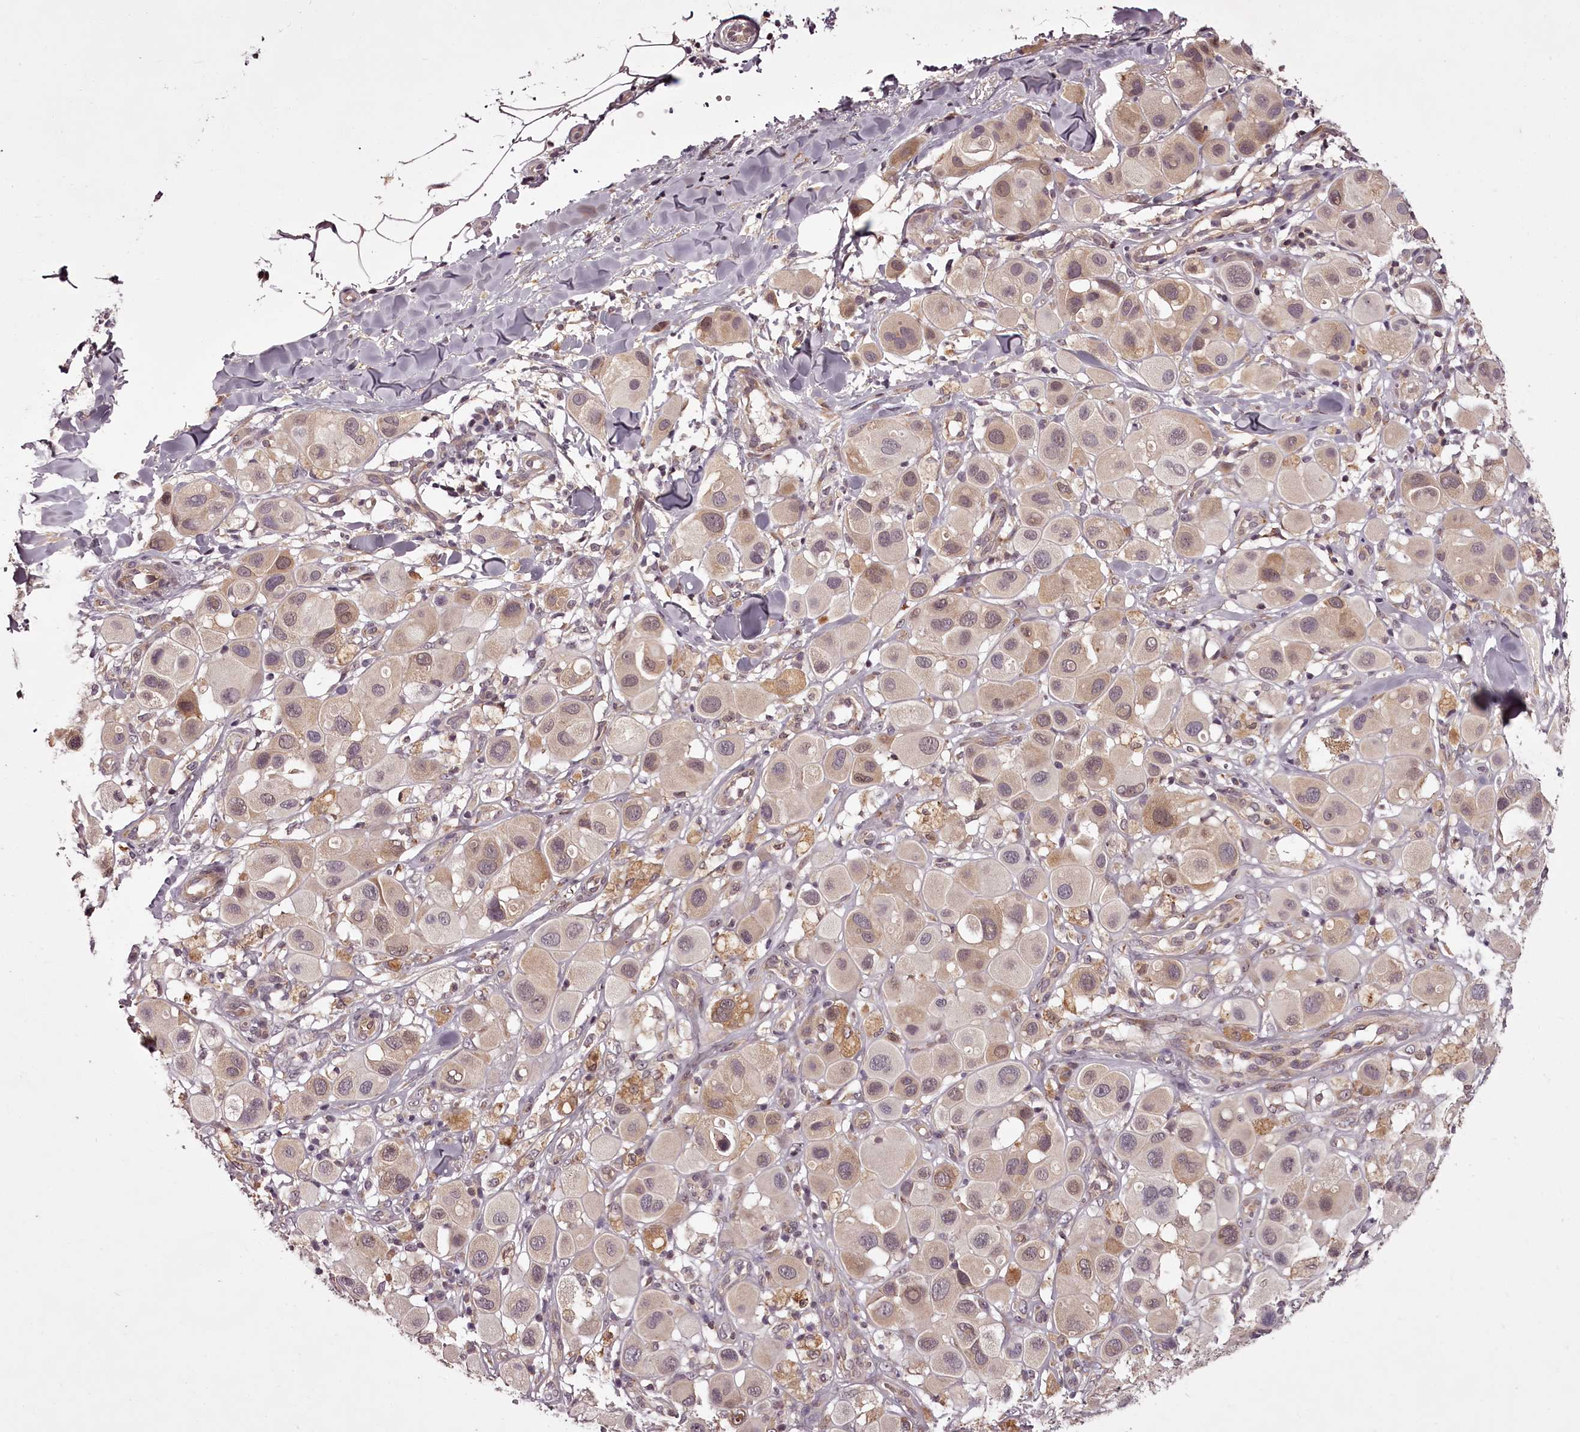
{"staining": {"intensity": "moderate", "quantity": "<25%", "location": "cytoplasmic/membranous"}, "tissue": "melanoma", "cell_type": "Tumor cells", "image_type": "cancer", "snomed": [{"axis": "morphology", "description": "Malignant melanoma, Metastatic site"}, {"axis": "topography", "description": "Skin"}], "caption": "Tumor cells demonstrate low levels of moderate cytoplasmic/membranous positivity in approximately <25% of cells in melanoma. The staining is performed using DAB (3,3'-diaminobenzidine) brown chromogen to label protein expression. The nuclei are counter-stained blue using hematoxylin.", "gene": "CCDC92", "patient": {"sex": "male", "age": 41}}